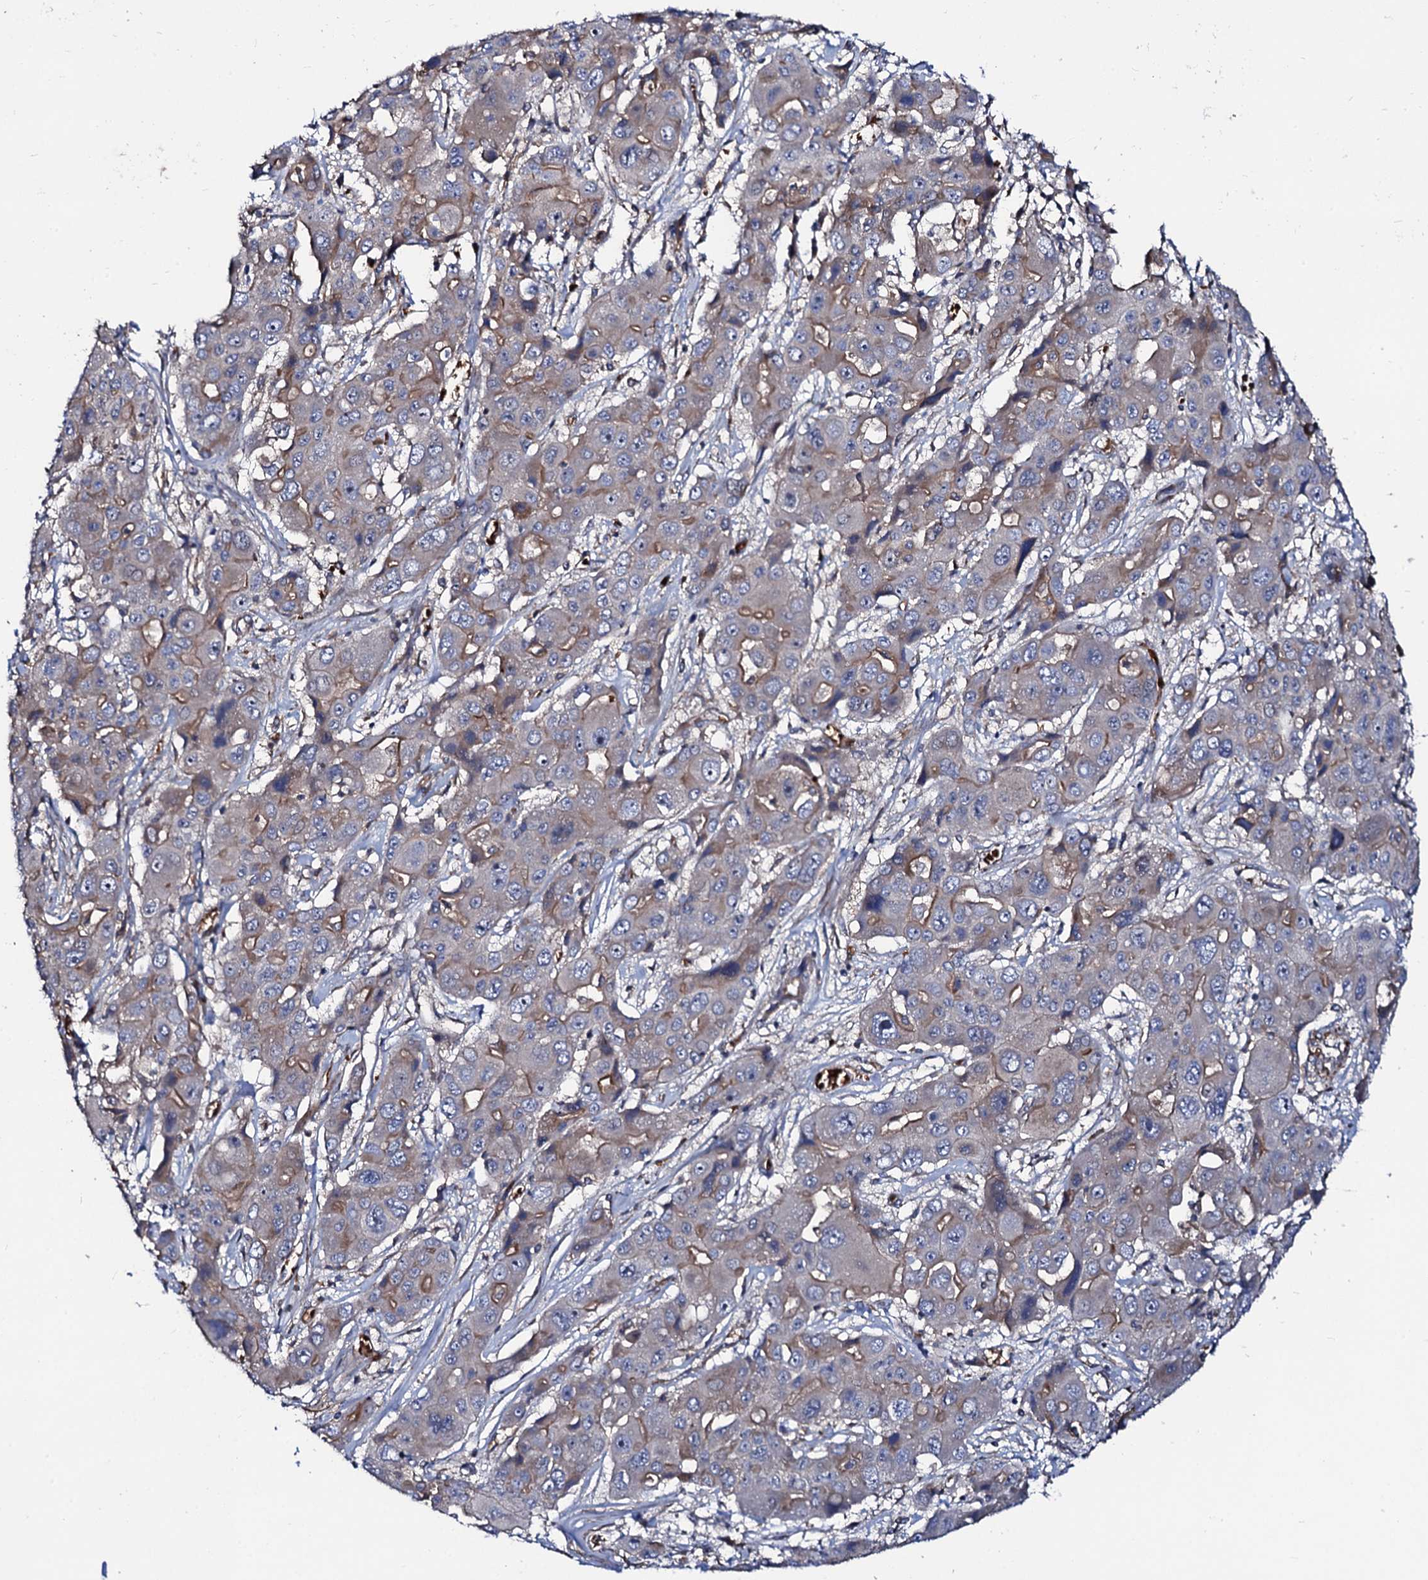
{"staining": {"intensity": "moderate", "quantity": "<25%", "location": "cytoplasmic/membranous"}, "tissue": "liver cancer", "cell_type": "Tumor cells", "image_type": "cancer", "snomed": [{"axis": "morphology", "description": "Cholangiocarcinoma"}, {"axis": "topography", "description": "Liver"}], "caption": "This photomicrograph exhibits immunohistochemistry (IHC) staining of human liver cholangiocarcinoma, with low moderate cytoplasmic/membranous staining in approximately <25% of tumor cells.", "gene": "KXD1", "patient": {"sex": "male", "age": 67}}